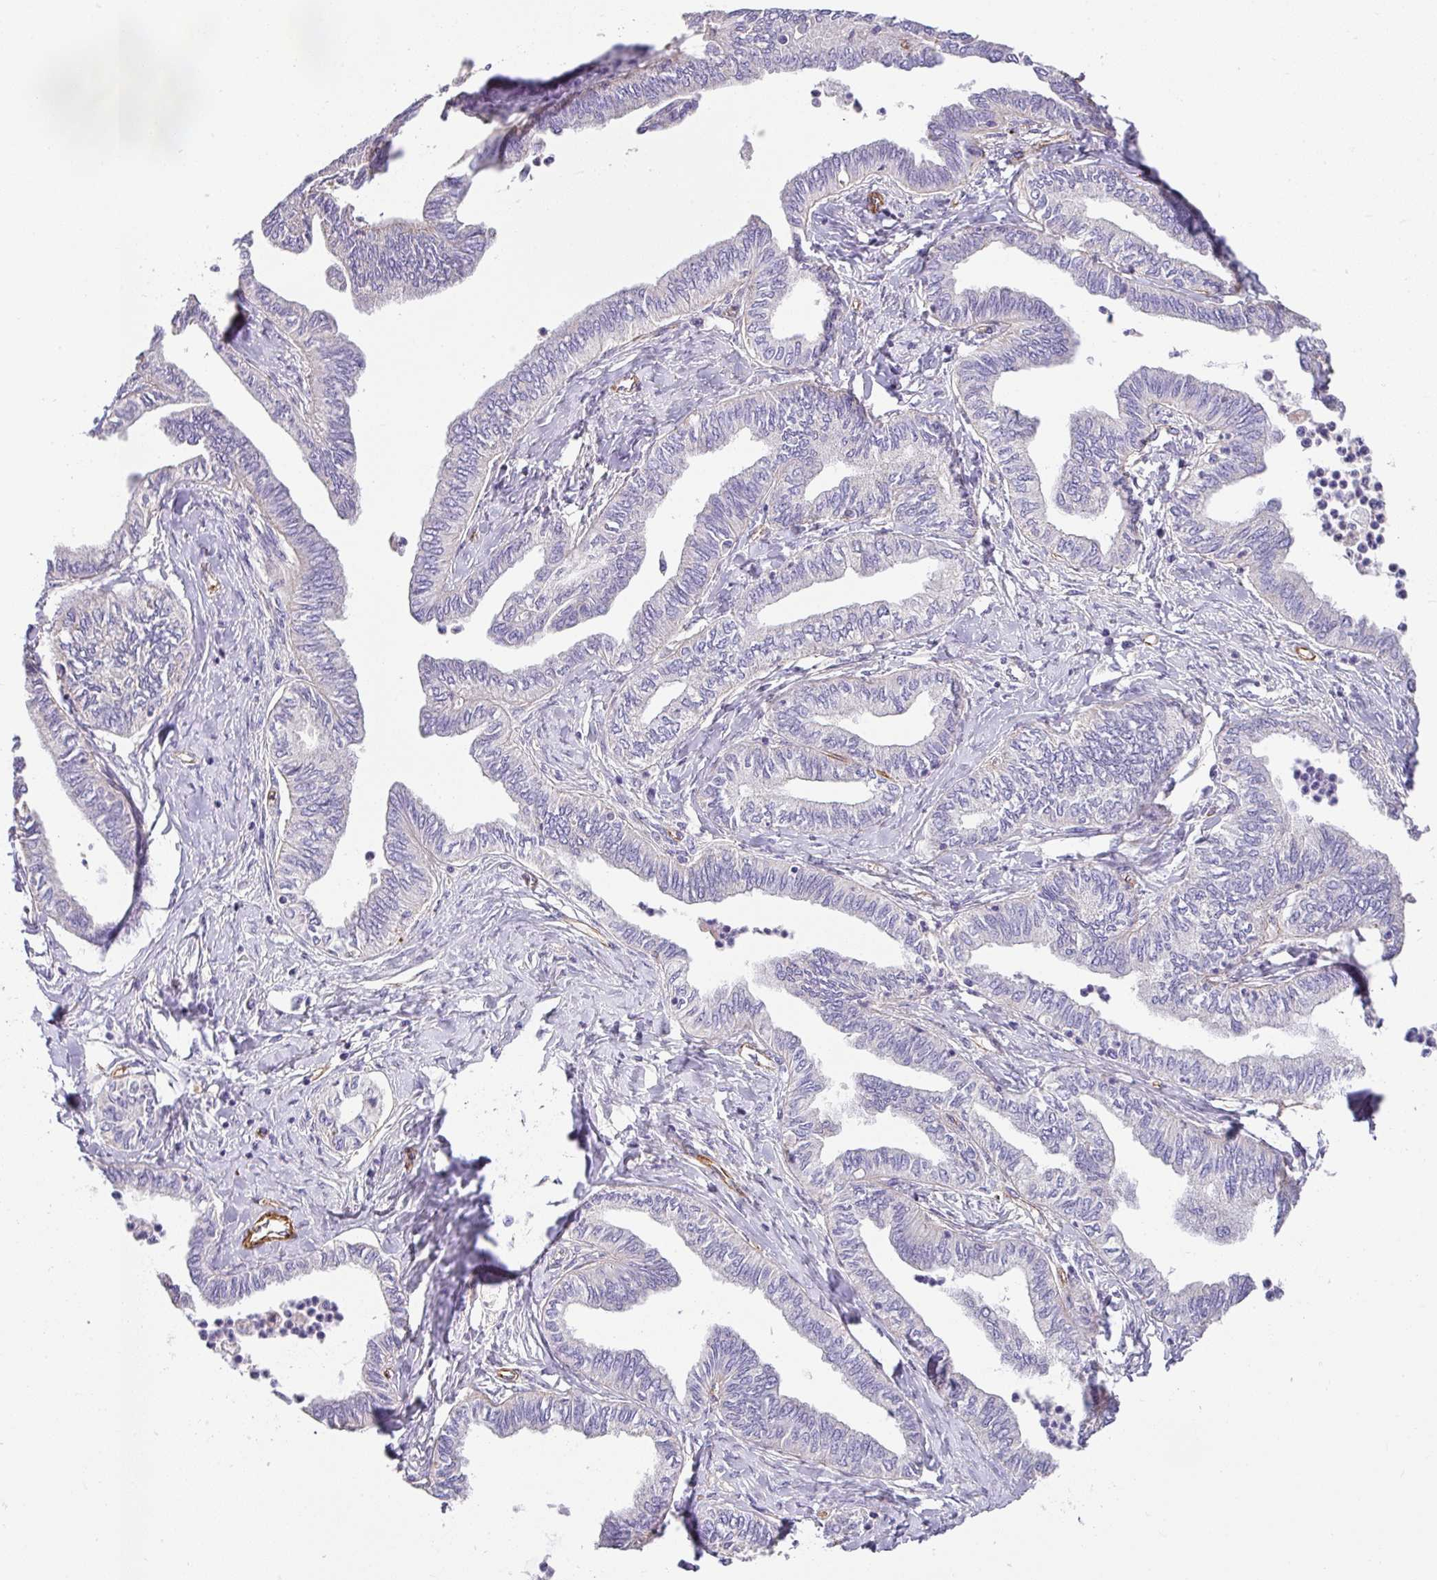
{"staining": {"intensity": "negative", "quantity": "none", "location": "none"}, "tissue": "ovarian cancer", "cell_type": "Tumor cells", "image_type": "cancer", "snomed": [{"axis": "morphology", "description": "Carcinoma, endometroid"}, {"axis": "topography", "description": "Ovary"}], "caption": "Photomicrograph shows no significant protein positivity in tumor cells of ovarian cancer.", "gene": "SLC25A17", "patient": {"sex": "female", "age": 70}}